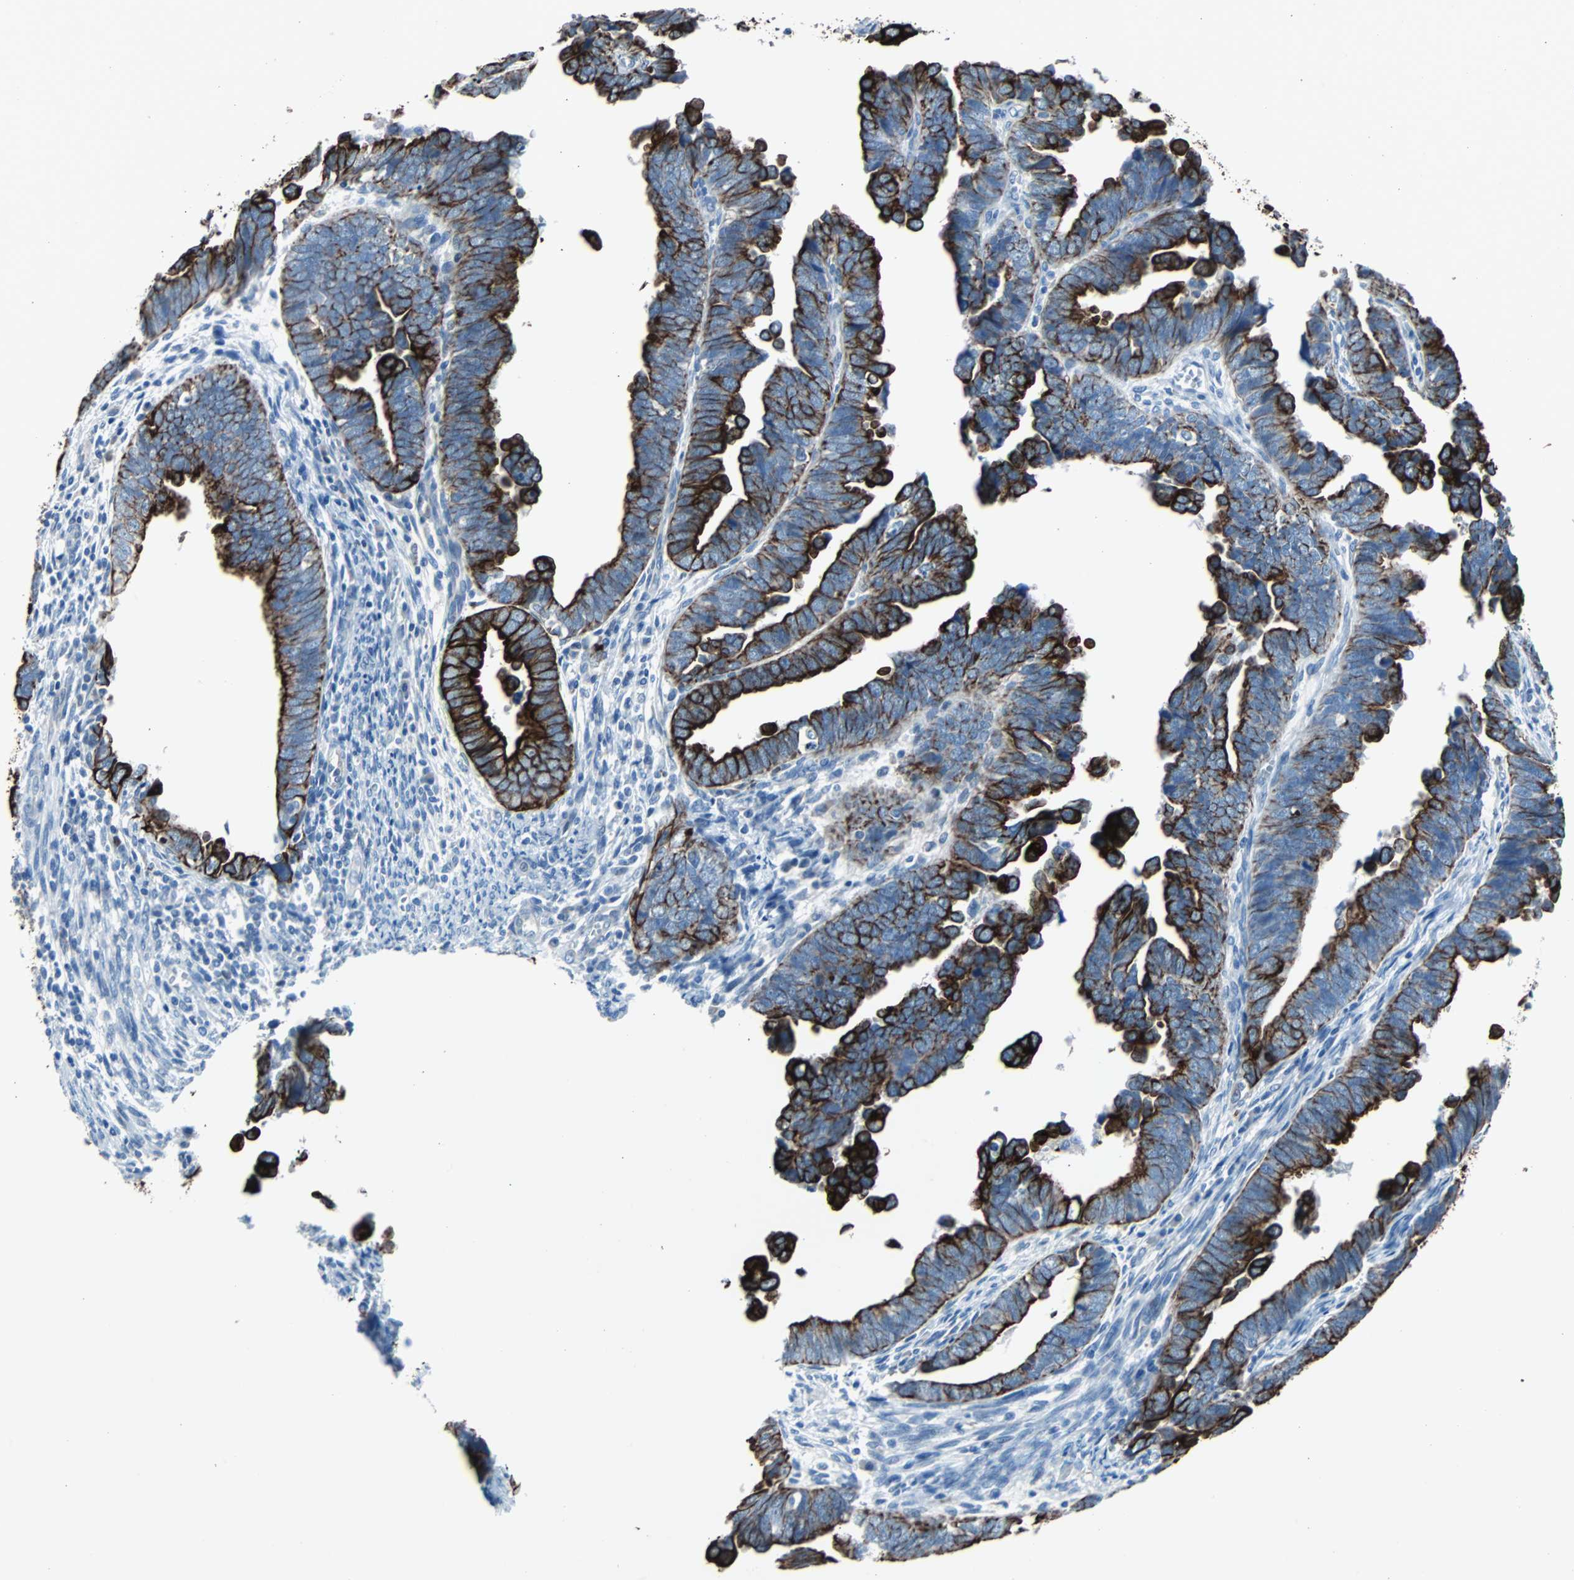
{"staining": {"intensity": "strong", "quantity": ">75%", "location": "cytoplasmic/membranous"}, "tissue": "endometrial cancer", "cell_type": "Tumor cells", "image_type": "cancer", "snomed": [{"axis": "morphology", "description": "Adenocarcinoma, NOS"}, {"axis": "topography", "description": "Endometrium"}], "caption": "Tumor cells demonstrate high levels of strong cytoplasmic/membranous expression in approximately >75% of cells in human adenocarcinoma (endometrial). (DAB (3,3'-diaminobenzidine) IHC with brightfield microscopy, high magnification).", "gene": "KRT7", "patient": {"sex": "female", "age": 75}}